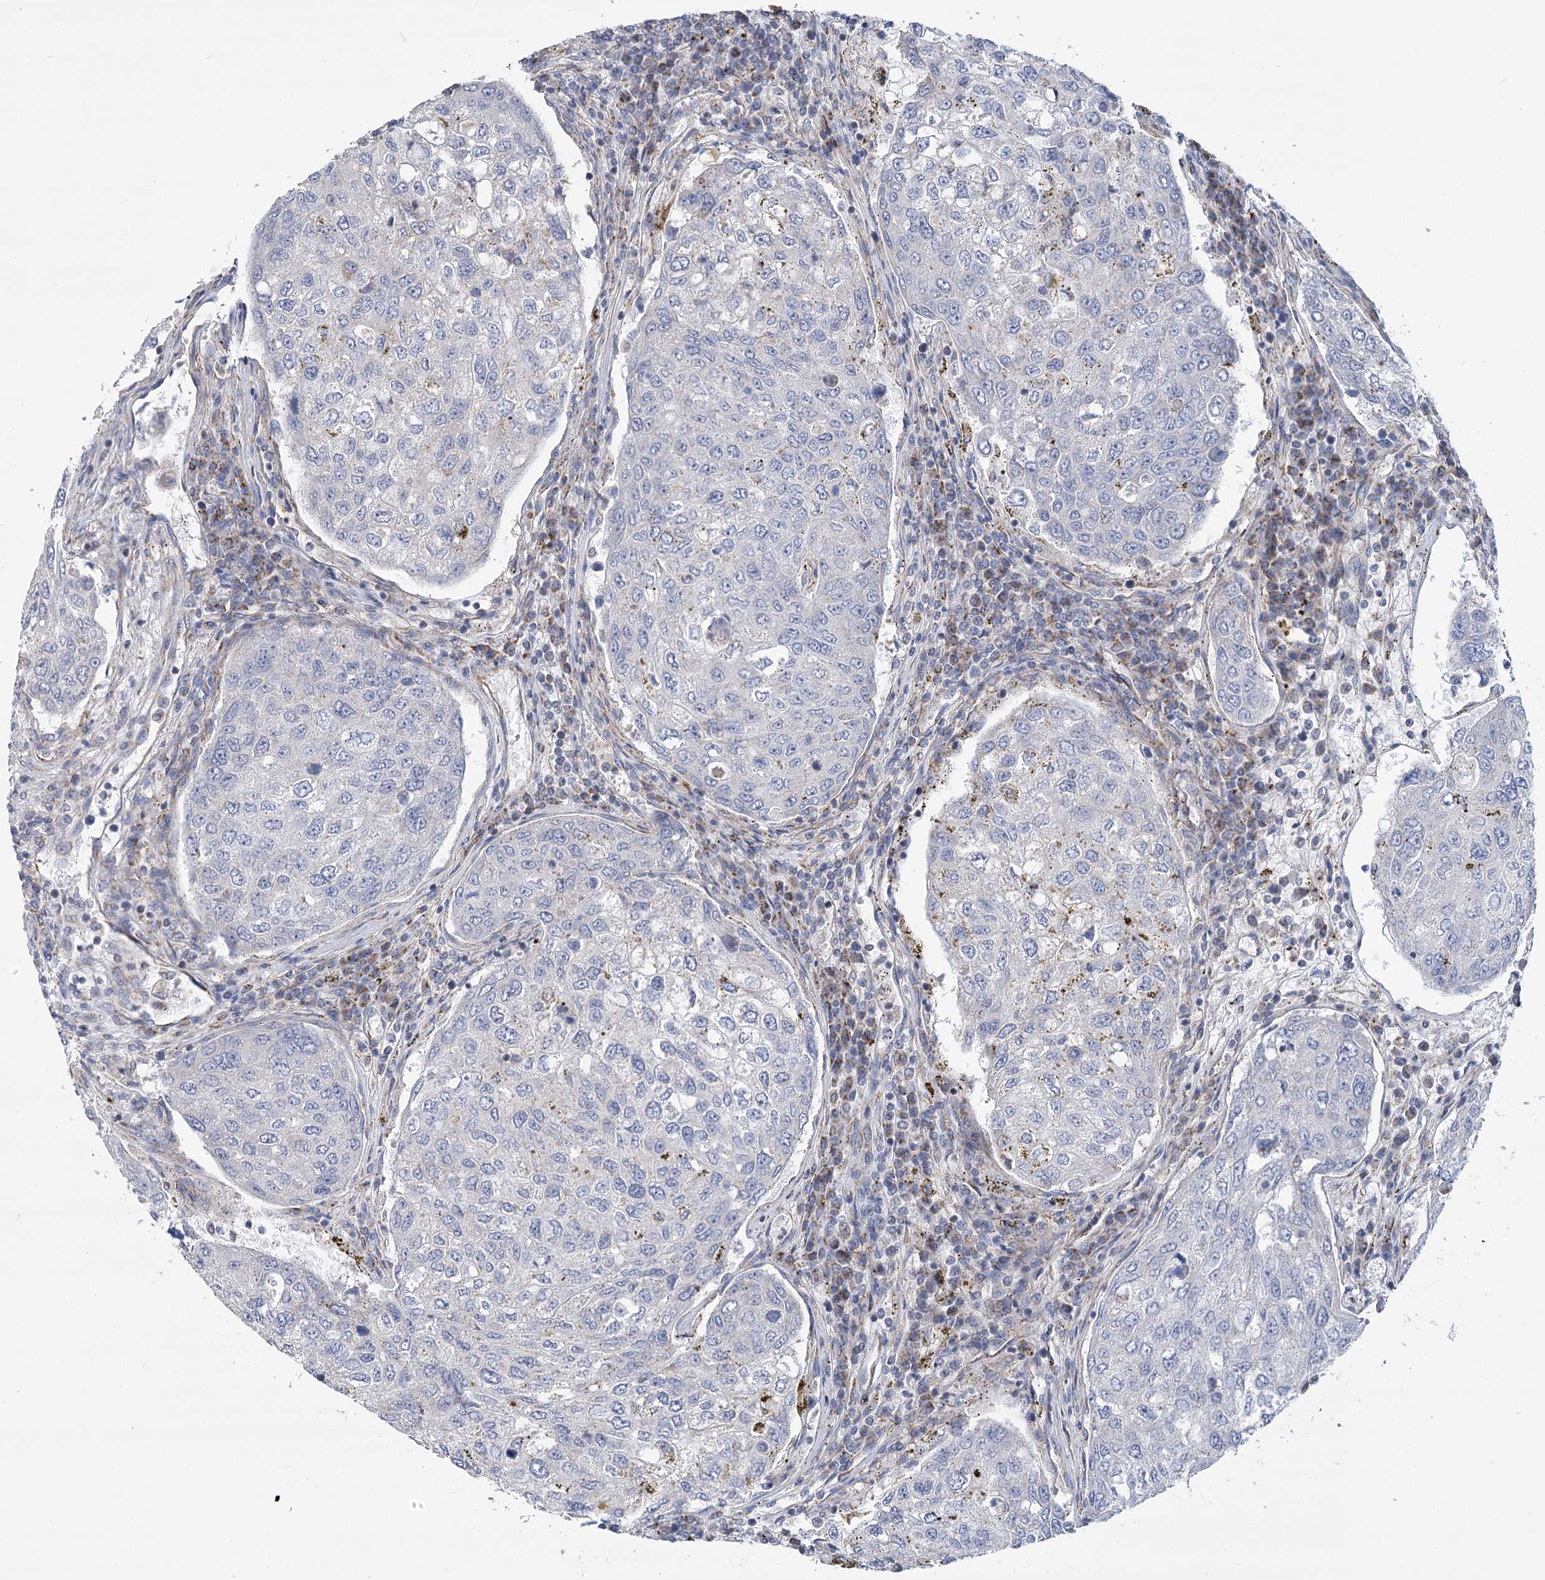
{"staining": {"intensity": "negative", "quantity": "none", "location": "none"}, "tissue": "urothelial cancer", "cell_type": "Tumor cells", "image_type": "cancer", "snomed": [{"axis": "morphology", "description": "Urothelial carcinoma, High grade"}, {"axis": "topography", "description": "Lymph node"}, {"axis": "topography", "description": "Urinary bladder"}], "caption": "This histopathology image is of urothelial cancer stained with immunohistochemistry (IHC) to label a protein in brown with the nuclei are counter-stained blue. There is no staining in tumor cells.", "gene": "SNX7", "patient": {"sex": "male", "age": 51}}